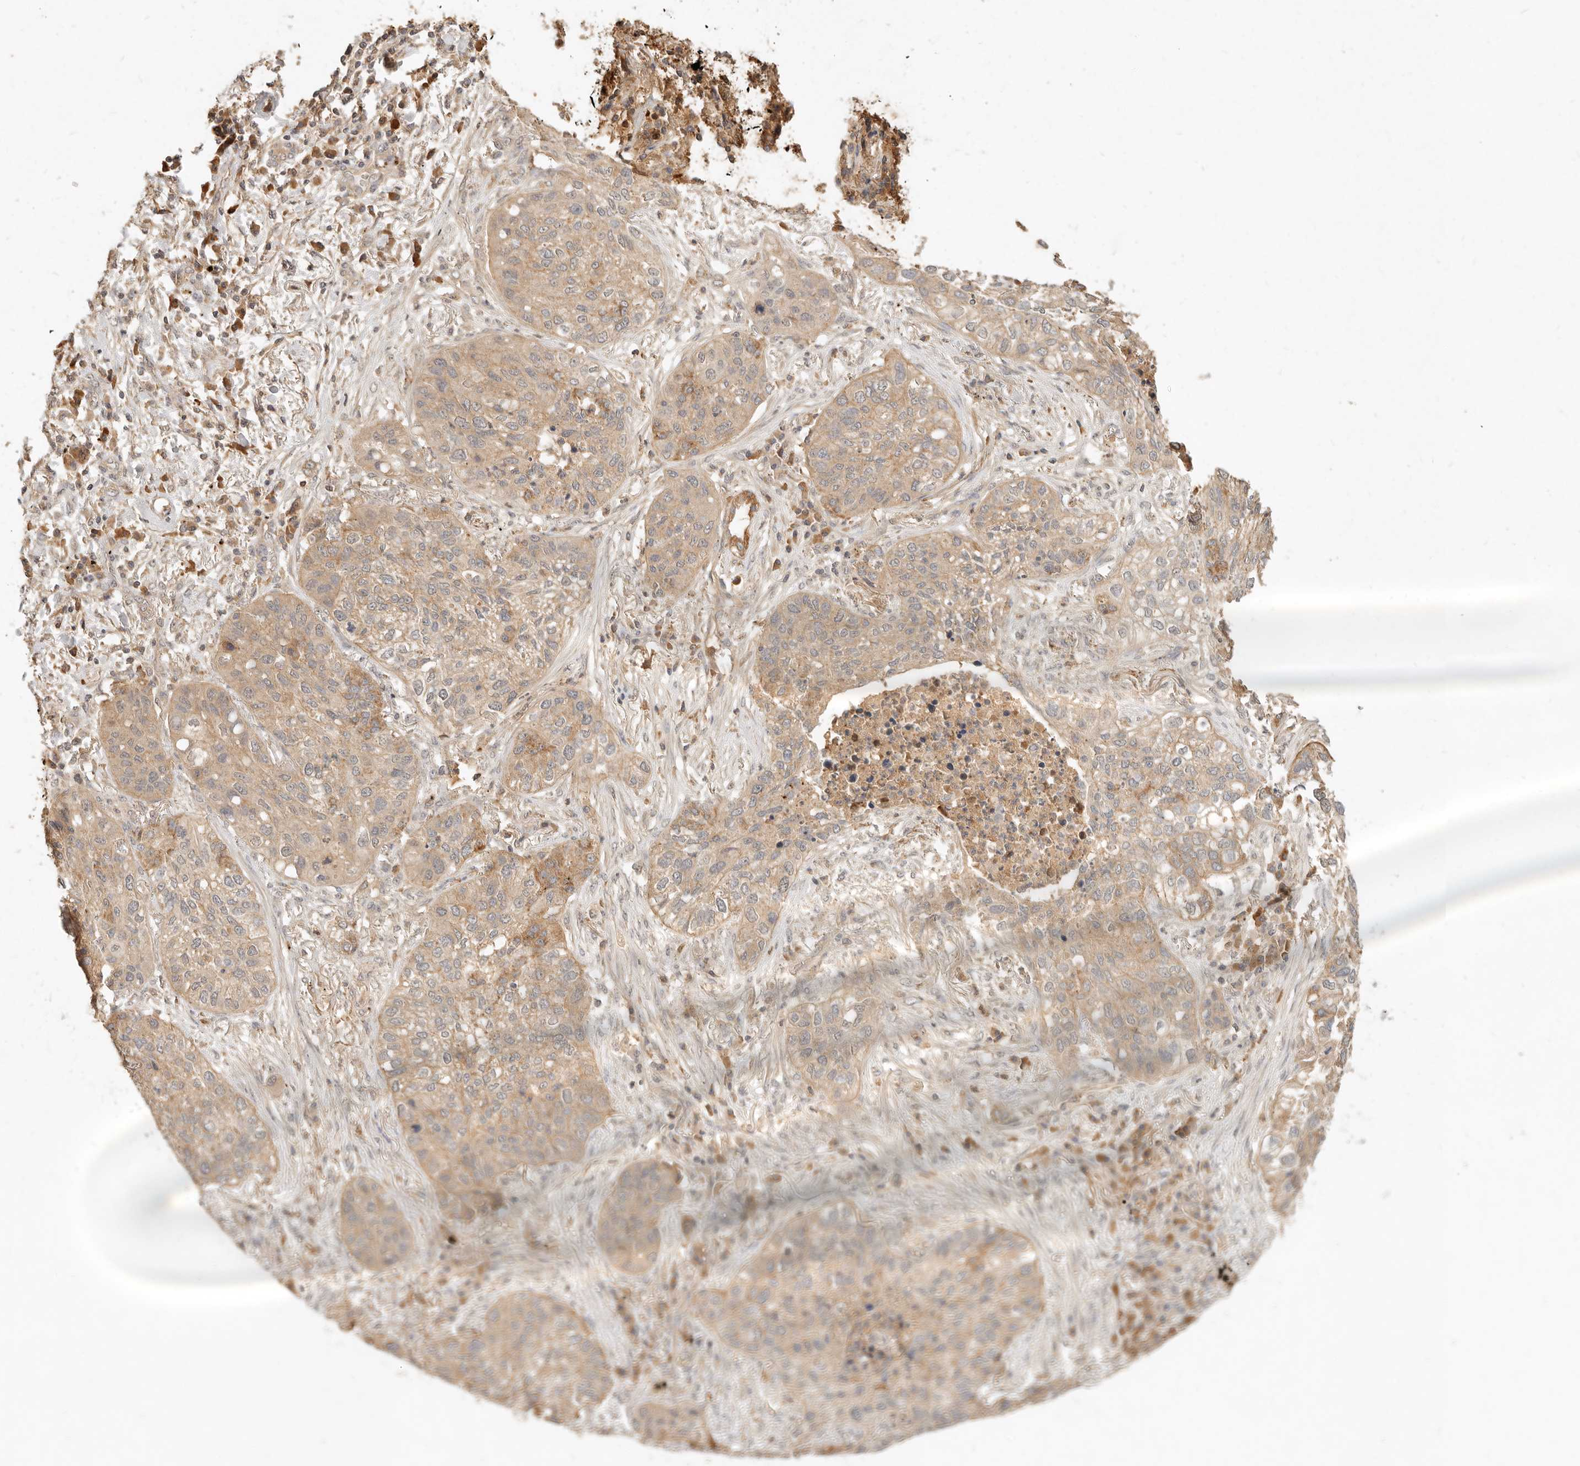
{"staining": {"intensity": "weak", "quantity": ">75%", "location": "cytoplasmic/membranous"}, "tissue": "lung cancer", "cell_type": "Tumor cells", "image_type": "cancer", "snomed": [{"axis": "morphology", "description": "Squamous cell carcinoma, NOS"}, {"axis": "topography", "description": "Lung"}], "caption": "Human squamous cell carcinoma (lung) stained with a brown dye demonstrates weak cytoplasmic/membranous positive expression in about >75% of tumor cells.", "gene": "FREM2", "patient": {"sex": "female", "age": 63}}